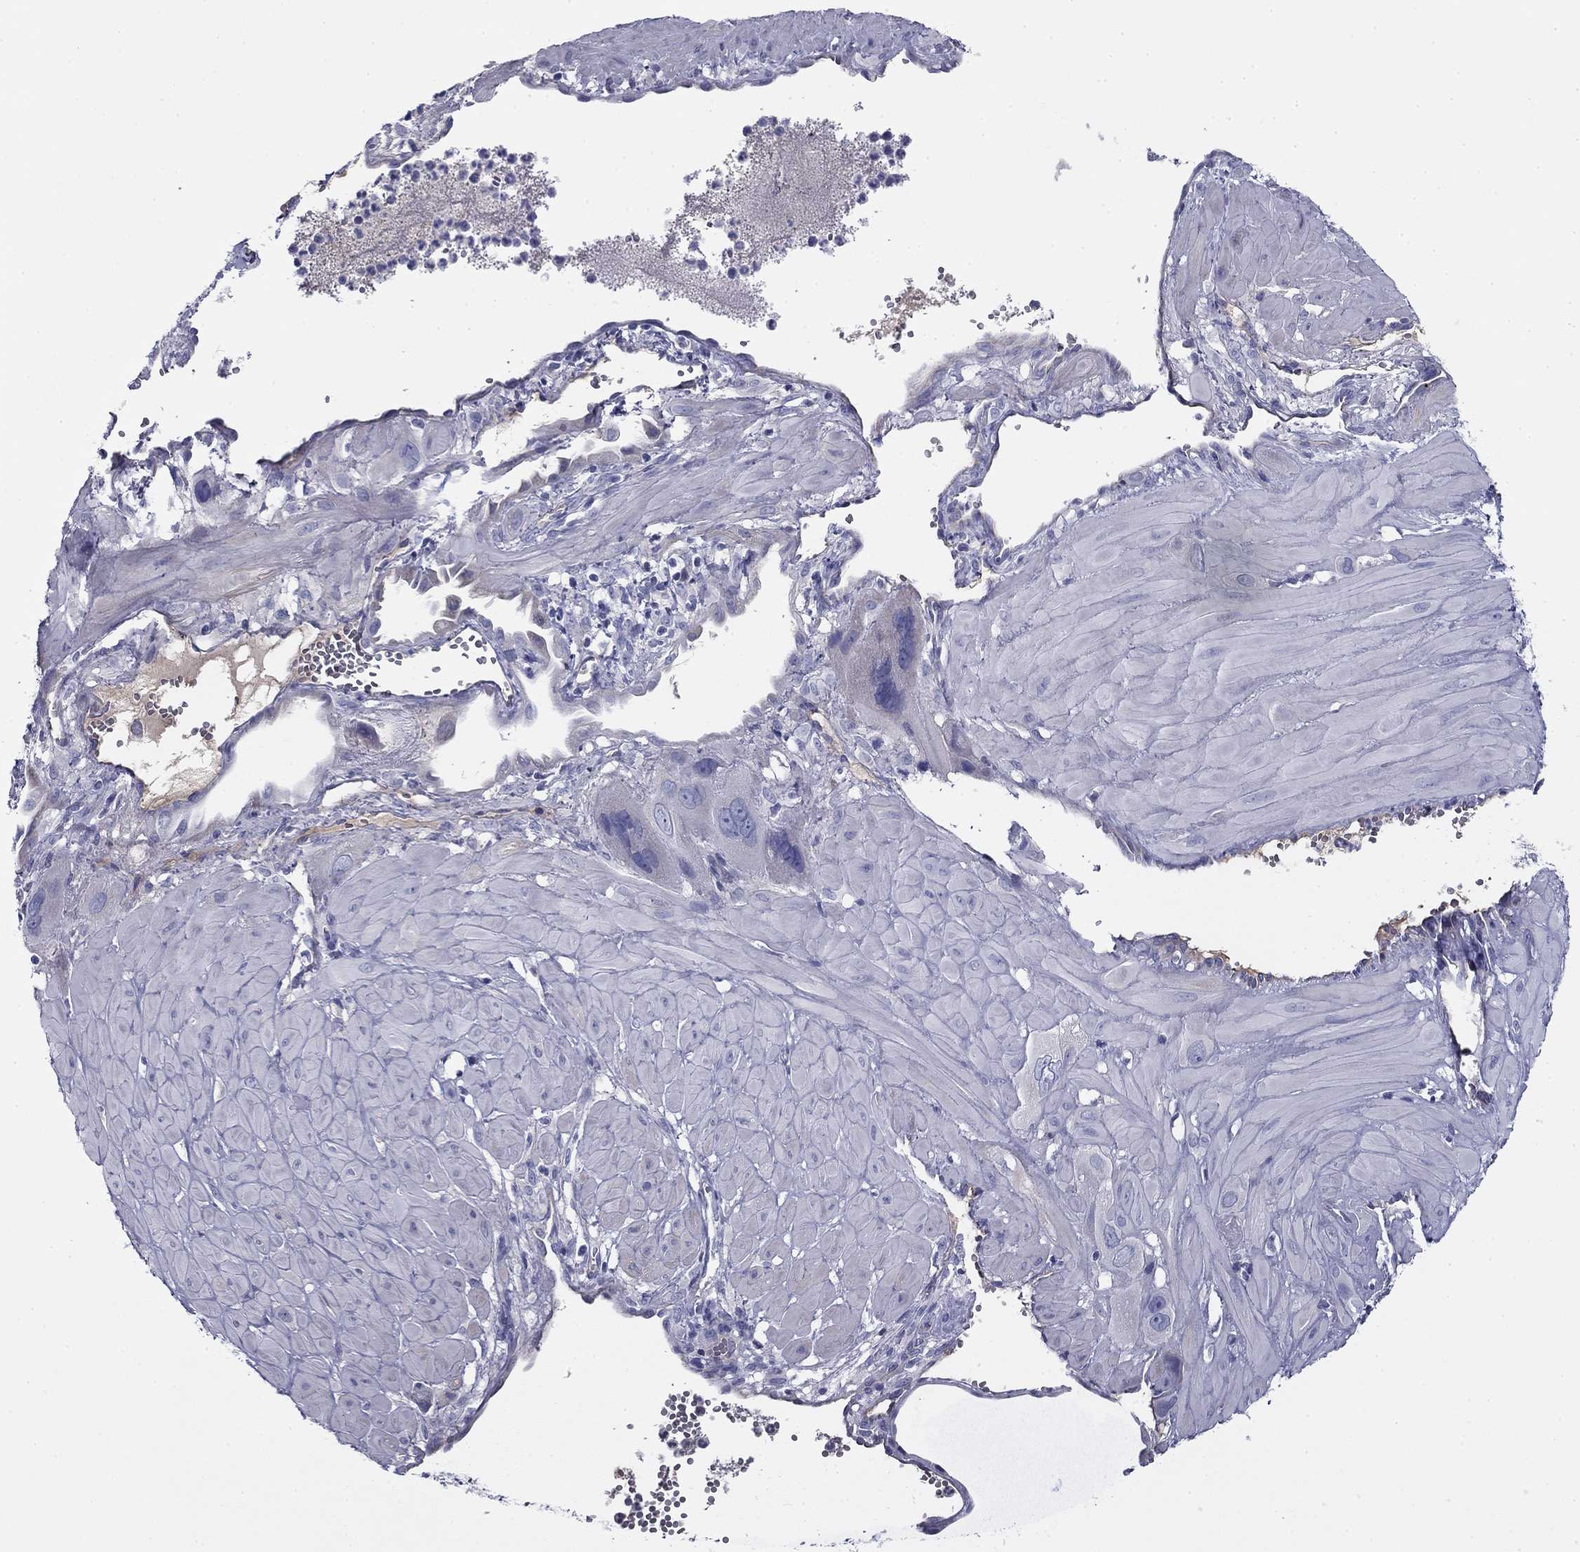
{"staining": {"intensity": "negative", "quantity": "none", "location": "none"}, "tissue": "cervical cancer", "cell_type": "Tumor cells", "image_type": "cancer", "snomed": [{"axis": "morphology", "description": "Squamous cell carcinoma, NOS"}, {"axis": "topography", "description": "Cervix"}], "caption": "Cervical cancer (squamous cell carcinoma) was stained to show a protein in brown. There is no significant staining in tumor cells. (DAB (3,3'-diaminobenzidine) IHC with hematoxylin counter stain).", "gene": "CPLX4", "patient": {"sex": "female", "age": 34}}